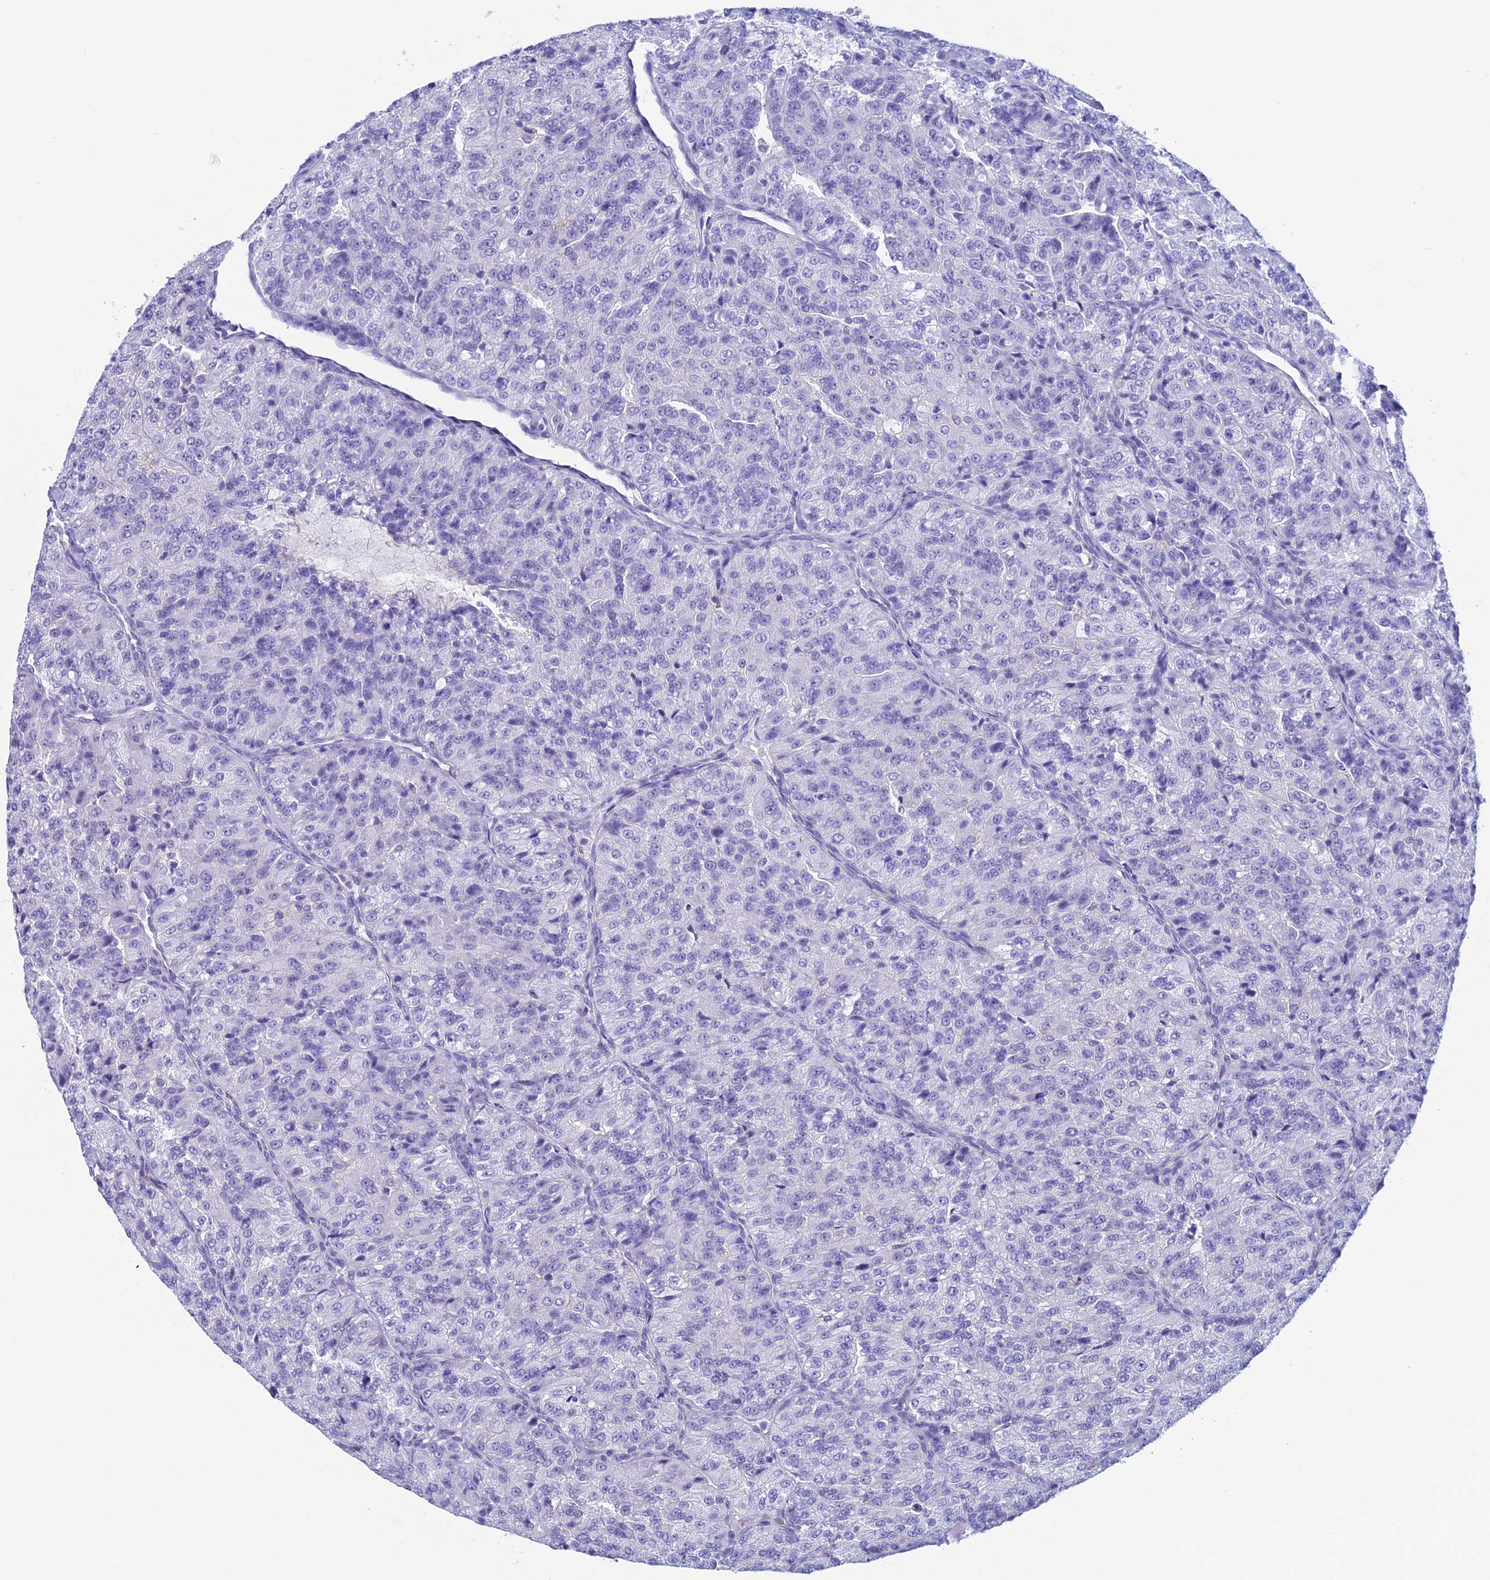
{"staining": {"intensity": "negative", "quantity": "none", "location": "none"}, "tissue": "renal cancer", "cell_type": "Tumor cells", "image_type": "cancer", "snomed": [{"axis": "morphology", "description": "Adenocarcinoma, NOS"}, {"axis": "topography", "description": "Kidney"}], "caption": "This is an immunohistochemistry histopathology image of renal cancer (adenocarcinoma). There is no expression in tumor cells.", "gene": "KCNK17", "patient": {"sex": "female", "age": 63}}